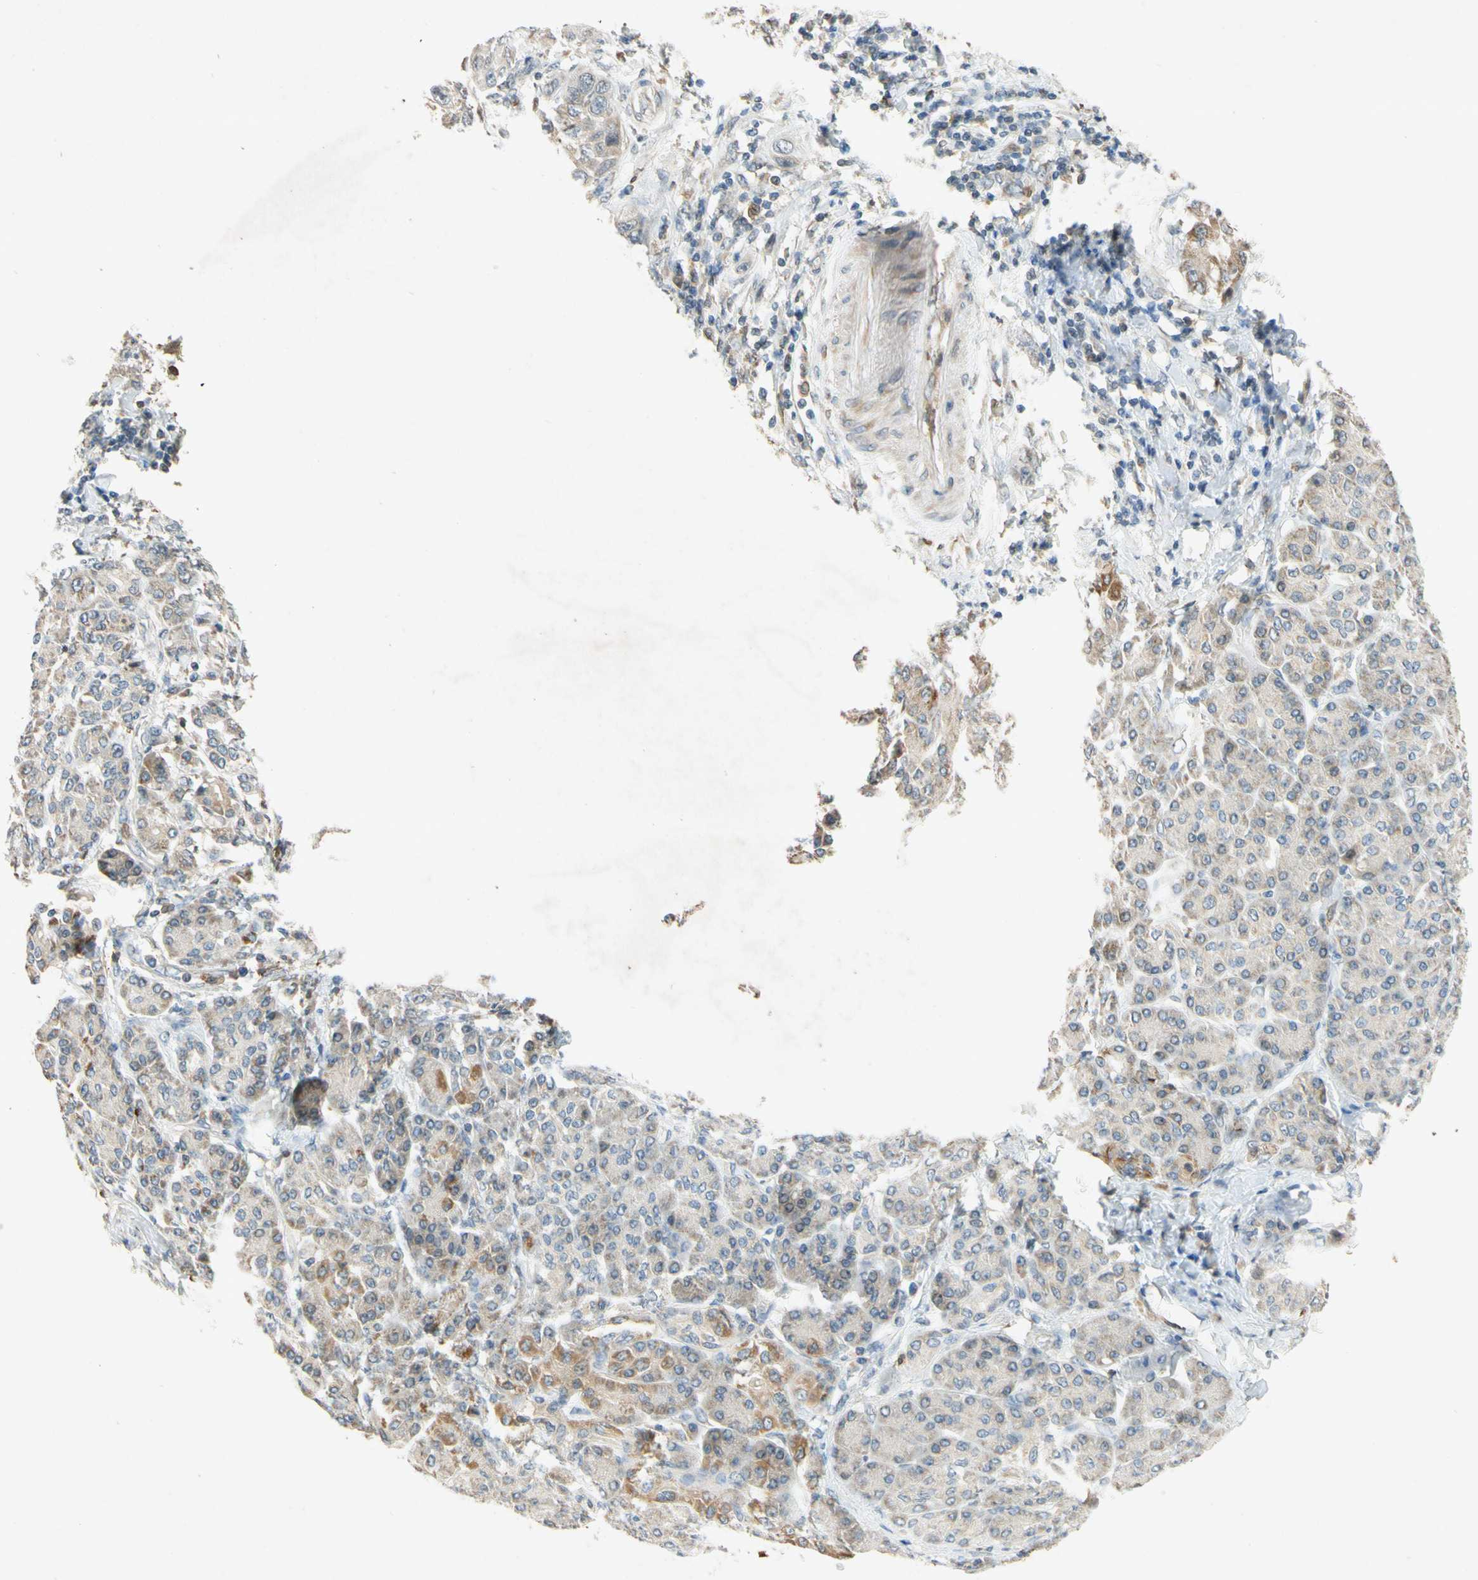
{"staining": {"intensity": "weak", "quantity": ">75%", "location": "cytoplasmic/membranous"}, "tissue": "pancreatic cancer", "cell_type": "Tumor cells", "image_type": "cancer", "snomed": [{"axis": "morphology", "description": "Adenocarcinoma, NOS"}, {"axis": "topography", "description": "Pancreas"}], "caption": "There is low levels of weak cytoplasmic/membranous expression in tumor cells of pancreatic cancer (adenocarcinoma), as demonstrated by immunohistochemical staining (brown color).", "gene": "GATA1", "patient": {"sex": "female", "age": 70}}